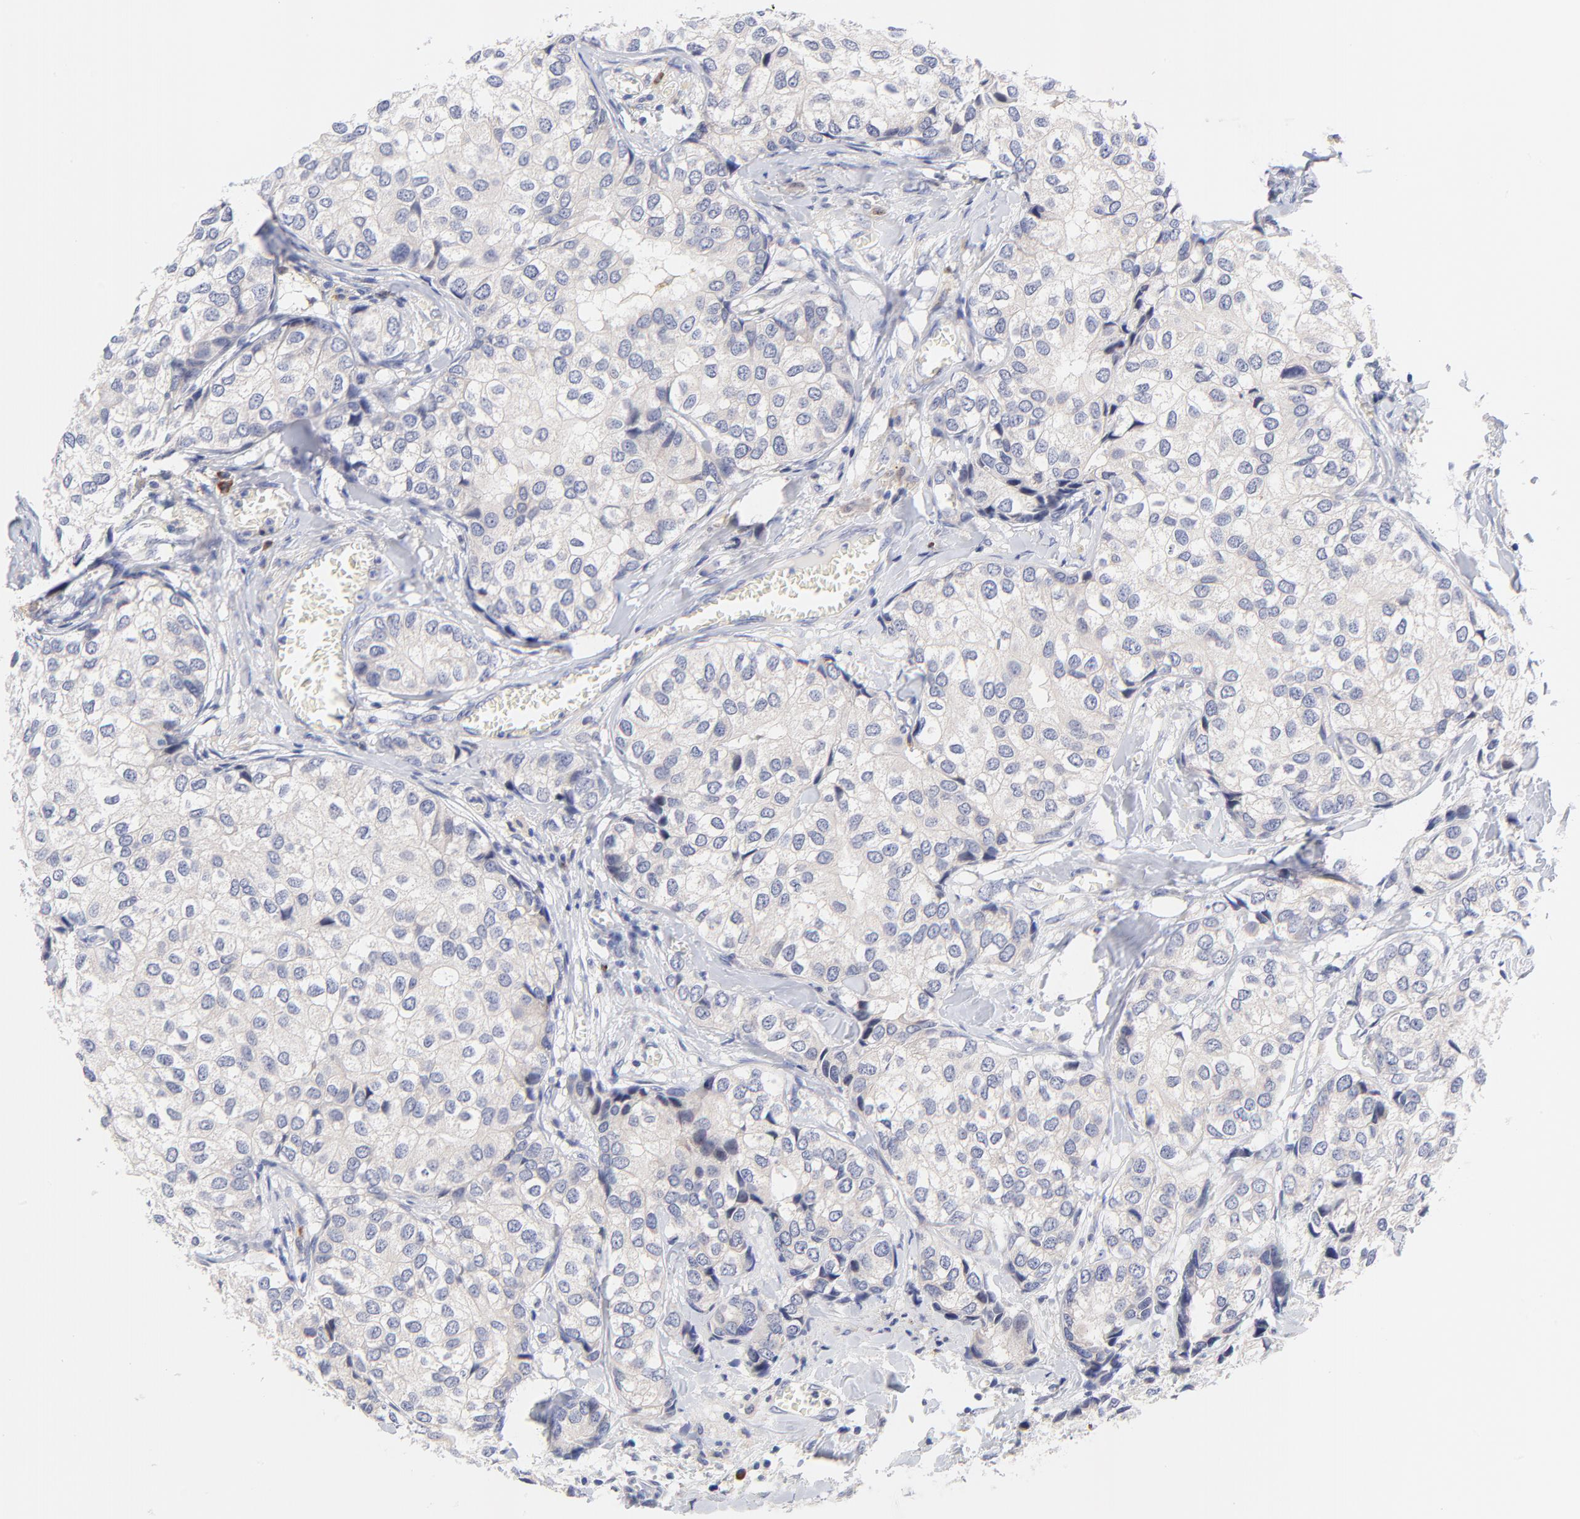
{"staining": {"intensity": "weak", "quantity": "<25%", "location": "nuclear"}, "tissue": "breast cancer", "cell_type": "Tumor cells", "image_type": "cancer", "snomed": [{"axis": "morphology", "description": "Duct carcinoma"}, {"axis": "topography", "description": "Breast"}], "caption": "IHC image of breast cancer (invasive ductal carcinoma) stained for a protein (brown), which exhibits no expression in tumor cells.", "gene": "AFF2", "patient": {"sex": "female", "age": 68}}